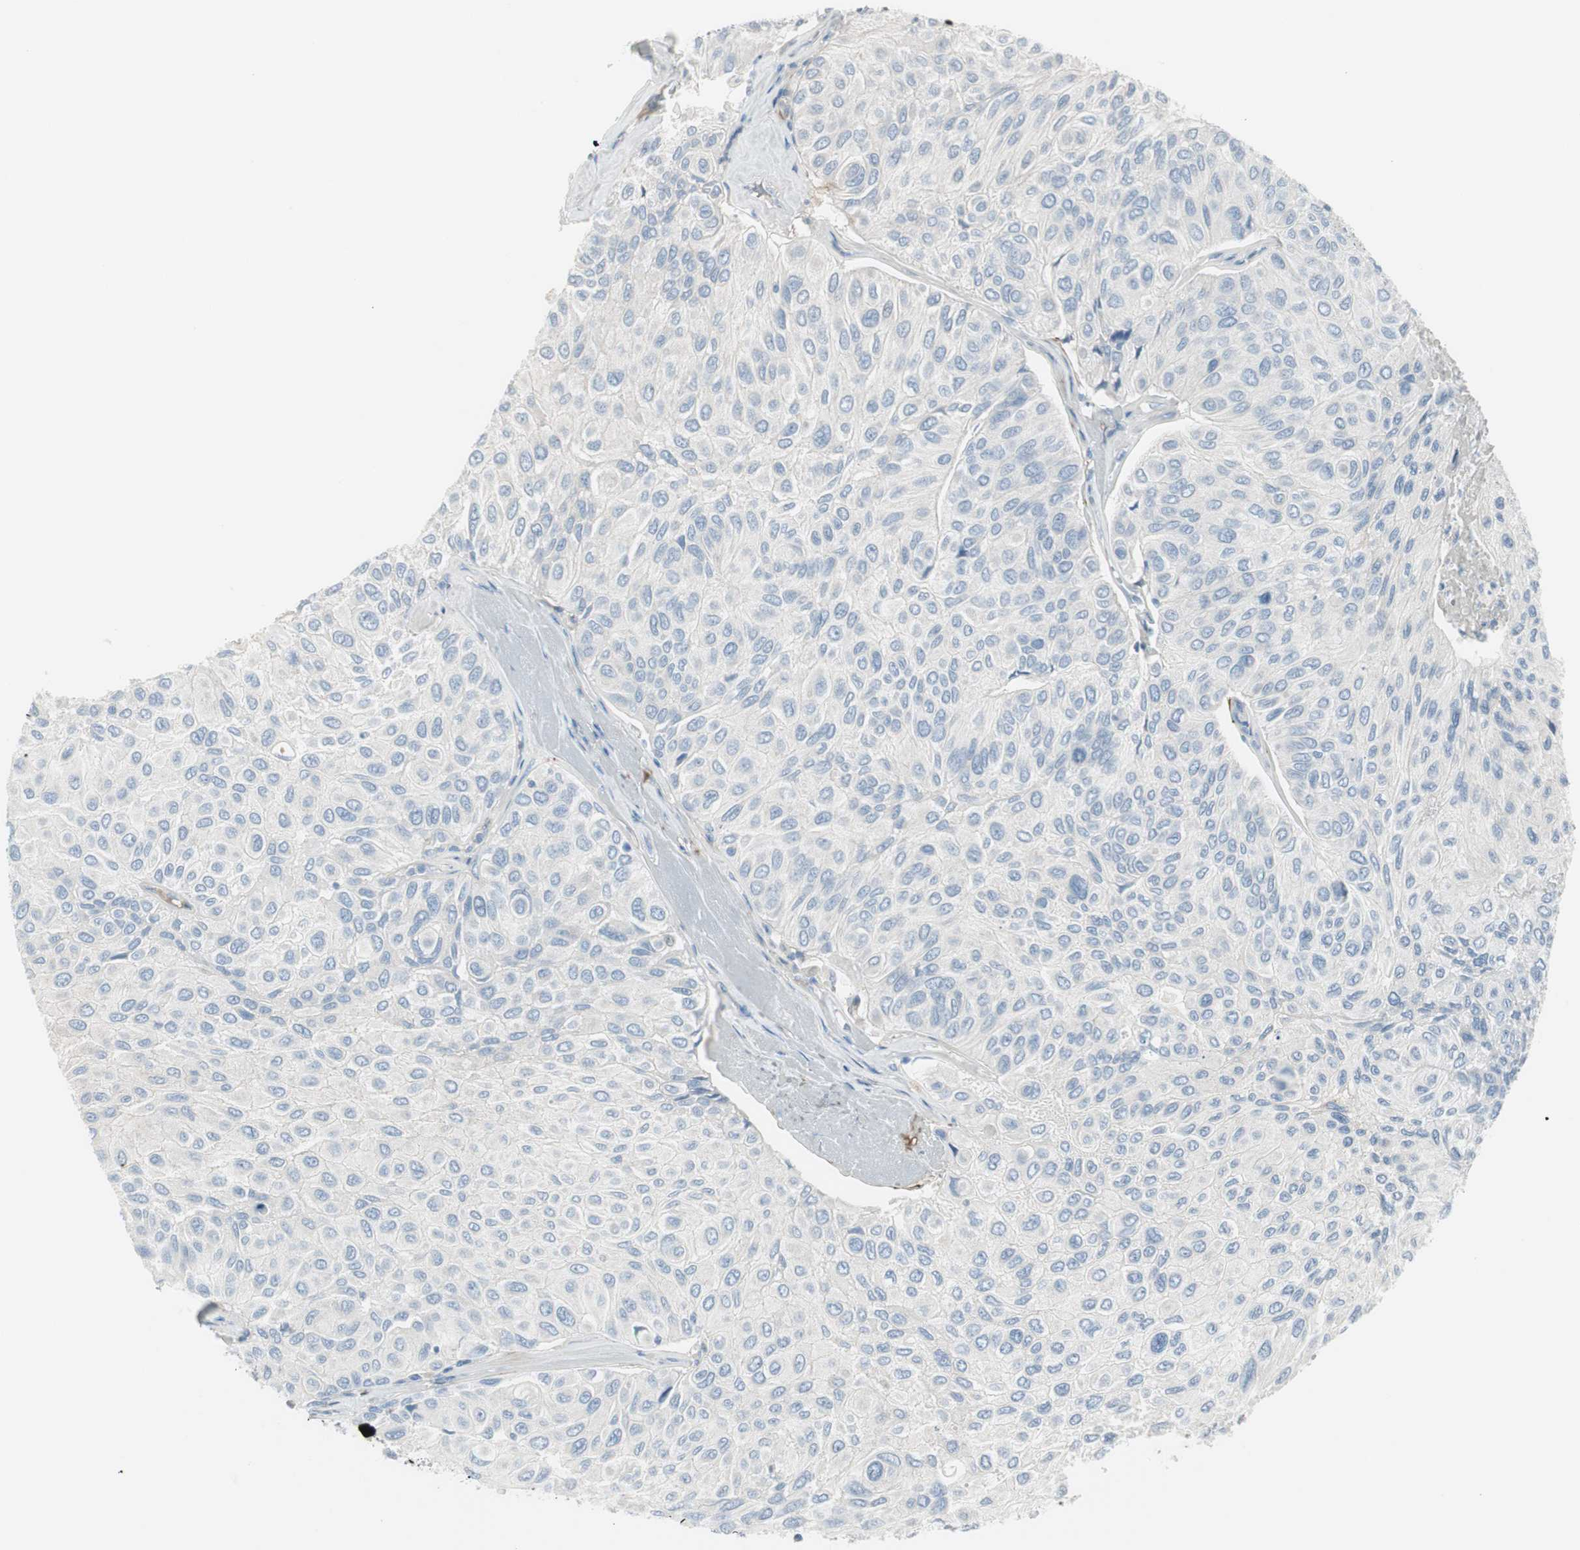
{"staining": {"intensity": "negative", "quantity": "none", "location": "none"}, "tissue": "urothelial cancer", "cell_type": "Tumor cells", "image_type": "cancer", "snomed": [{"axis": "morphology", "description": "Urothelial carcinoma, High grade"}, {"axis": "topography", "description": "Urinary bladder"}], "caption": "The image exhibits no staining of tumor cells in urothelial cancer.", "gene": "CACNA2D1", "patient": {"sex": "male", "age": 66}}